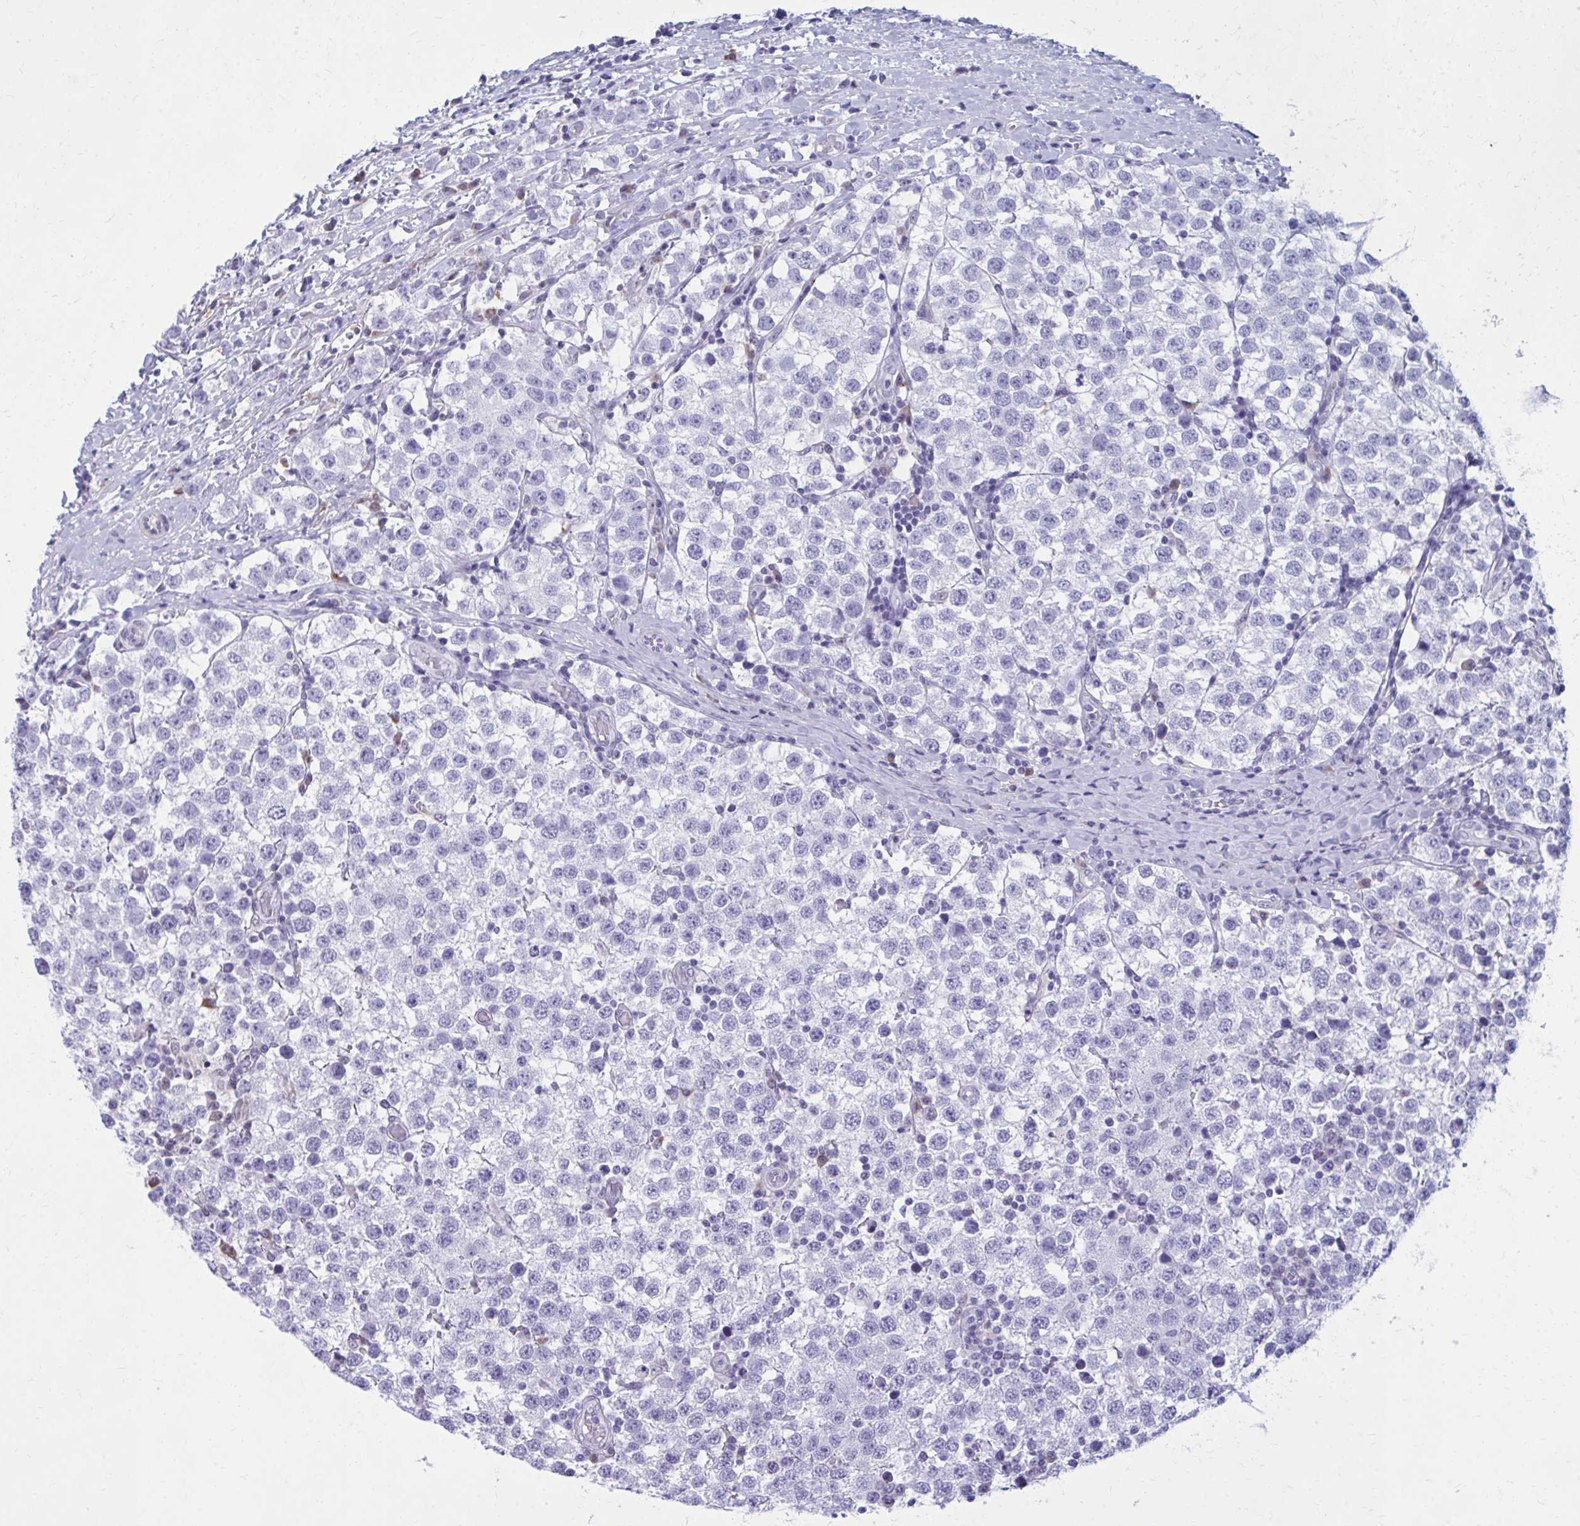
{"staining": {"intensity": "negative", "quantity": "none", "location": "none"}, "tissue": "testis cancer", "cell_type": "Tumor cells", "image_type": "cancer", "snomed": [{"axis": "morphology", "description": "Seminoma, NOS"}, {"axis": "topography", "description": "Testis"}], "caption": "This is a photomicrograph of immunohistochemistry staining of testis seminoma, which shows no expression in tumor cells. (DAB immunohistochemistry, high magnification).", "gene": "PROSER1", "patient": {"sex": "male", "age": 34}}